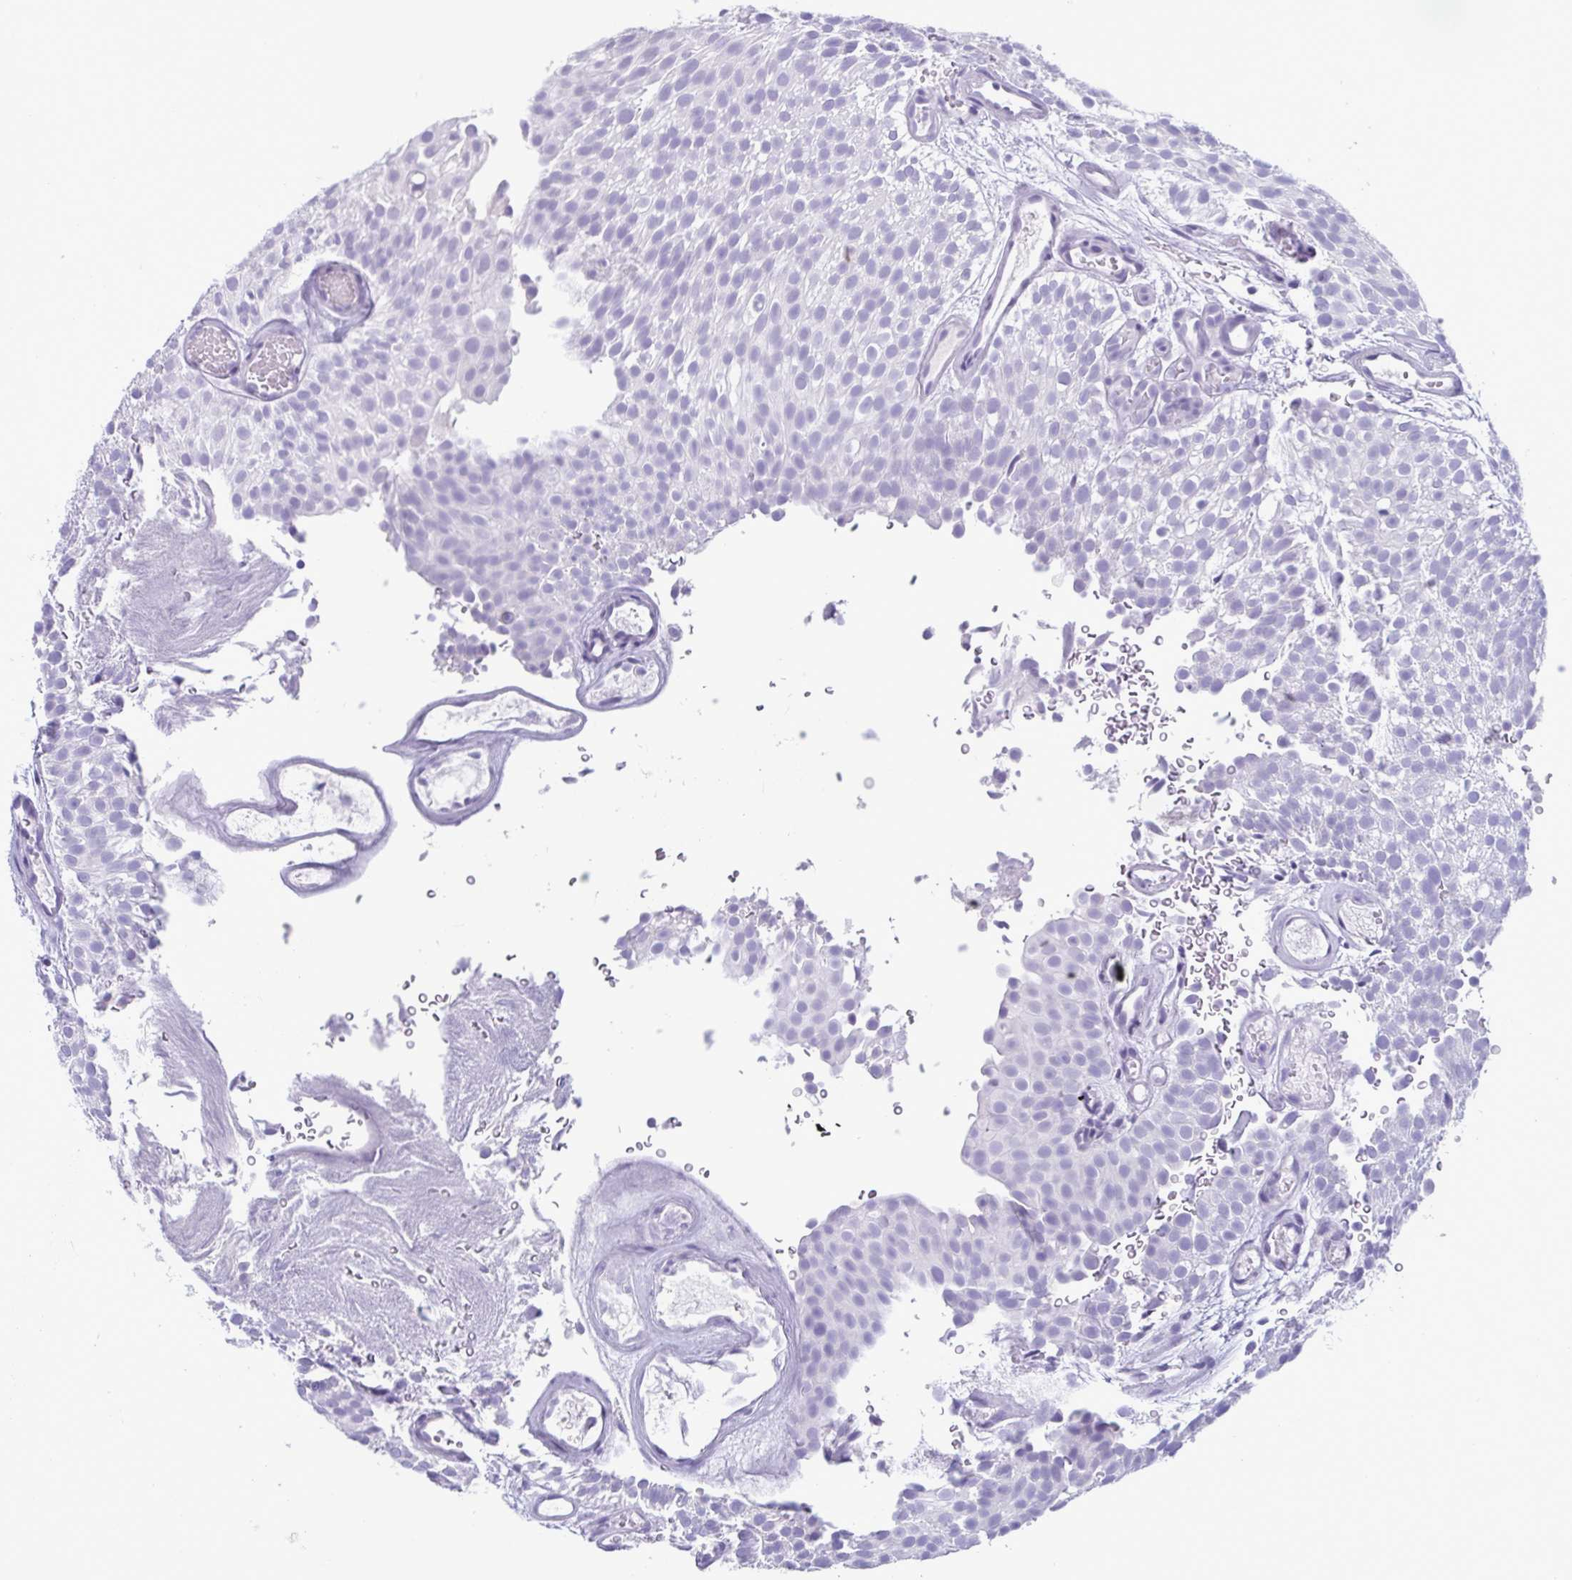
{"staining": {"intensity": "negative", "quantity": "none", "location": "none"}, "tissue": "urothelial cancer", "cell_type": "Tumor cells", "image_type": "cancer", "snomed": [{"axis": "morphology", "description": "Urothelial carcinoma, Low grade"}, {"axis": "topography", "description": "Urinary bladder"}], "caption": "Immunohistochemistry photomicrograph of neoplastic tissue: urothelial cancer stained with DAB (3,3'-diaminobenzidine) displays no significant protein staining in tumor cells.", "gene": "LTF", "patient": {"sex": "male", "age": 78}}